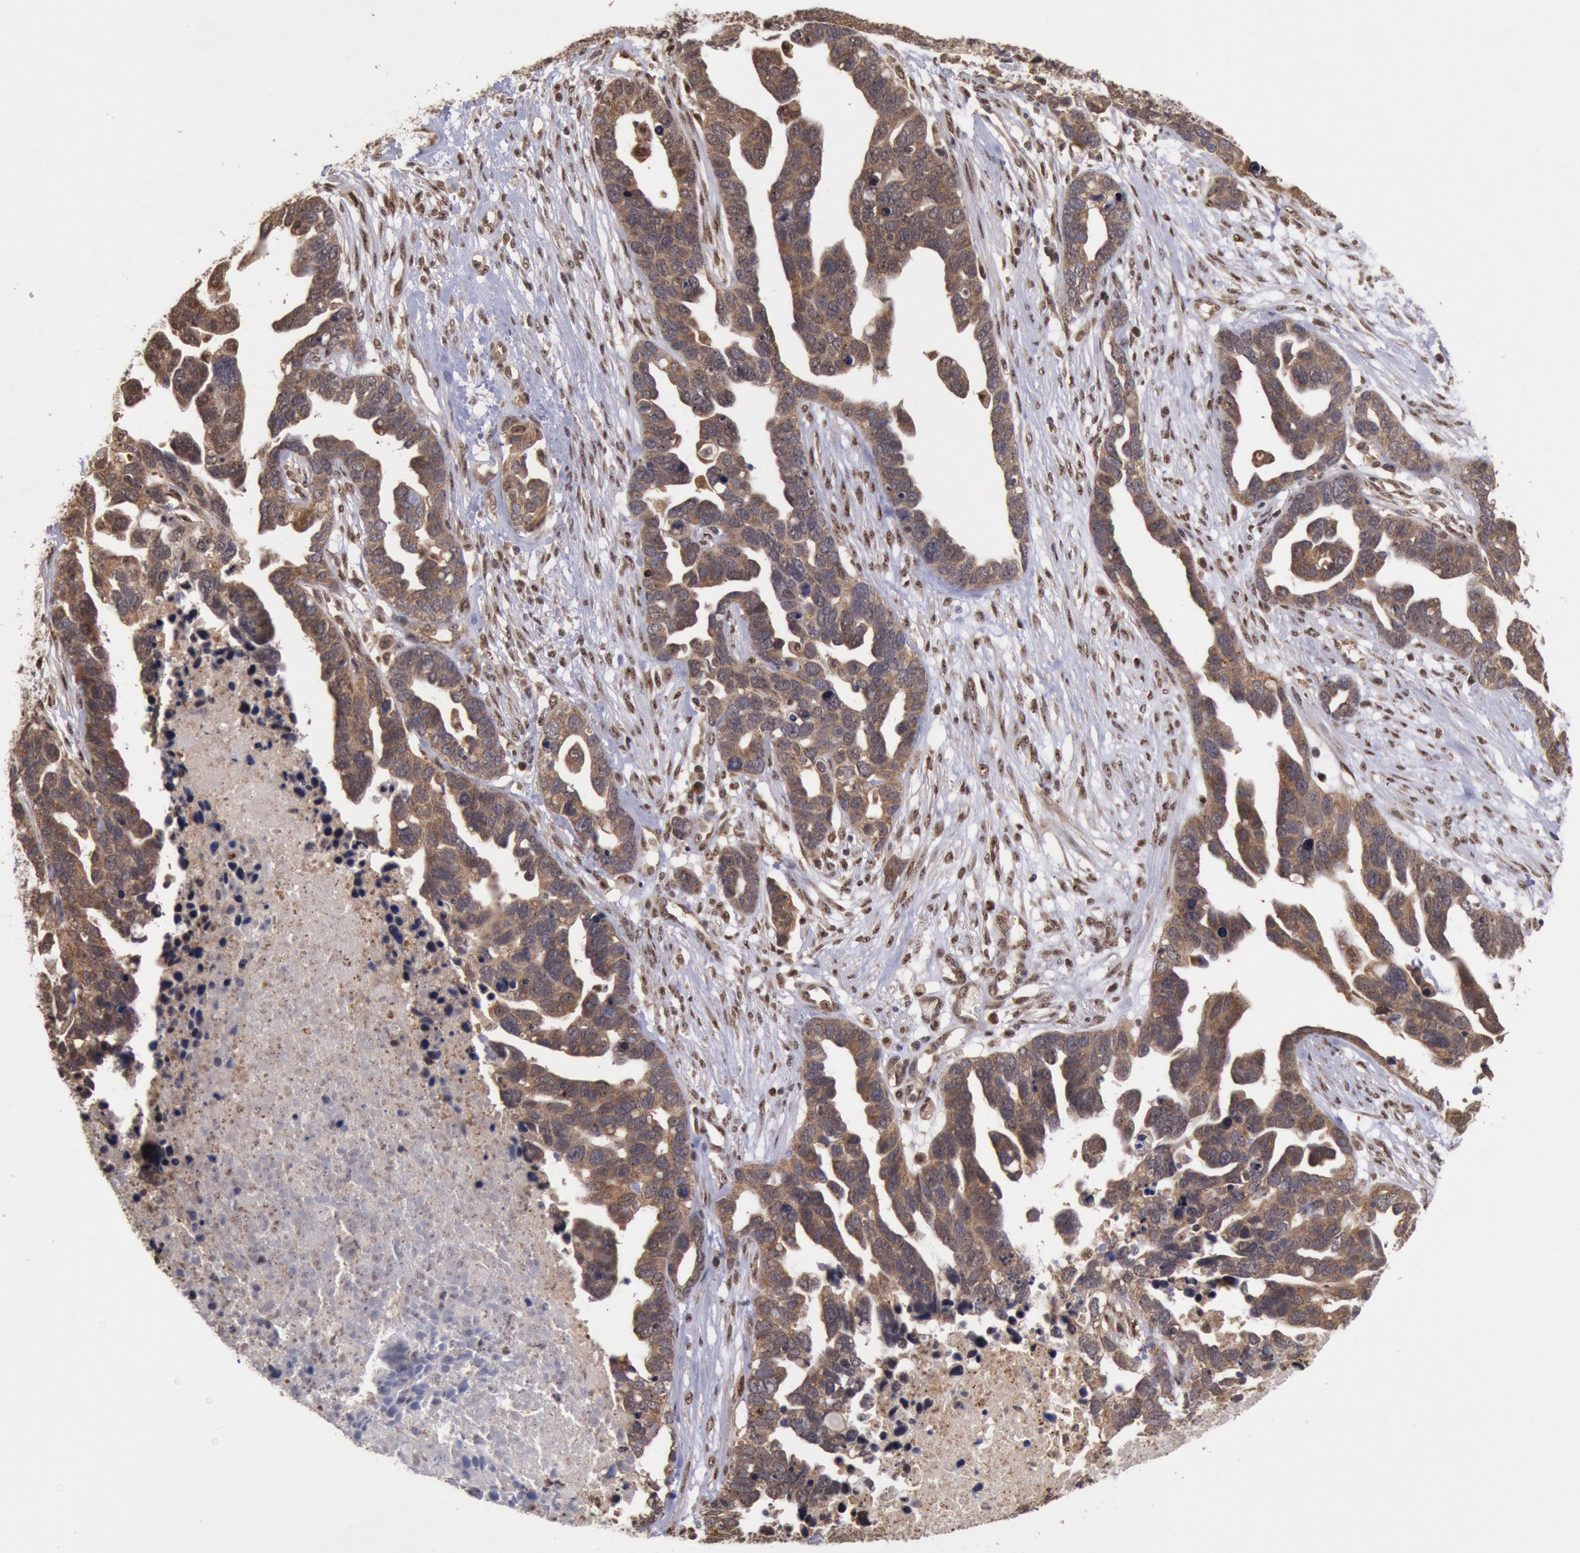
{"staining": {"intensity": "moderate", "quantity": ">75%", "location": "cytoplasmic/membranous"}, "tissue": "ovarian cancer", "cell_type": "Tumor cells", "image_type": "cancer", "snomed": [{"axis": "morphology", "description": "Cystadenocarcinoma, serous, NOS"}, {"axis": "topography", "description": "Ovary"}], "caption": "Ovarian cancer (serous cystadenocarcinoma) tissue exhibits moderate cytoplasmic/membranous expression in about >75% of tumor cells", "gene": "STX17", "patient": {"sex": "female", "age": 54}}